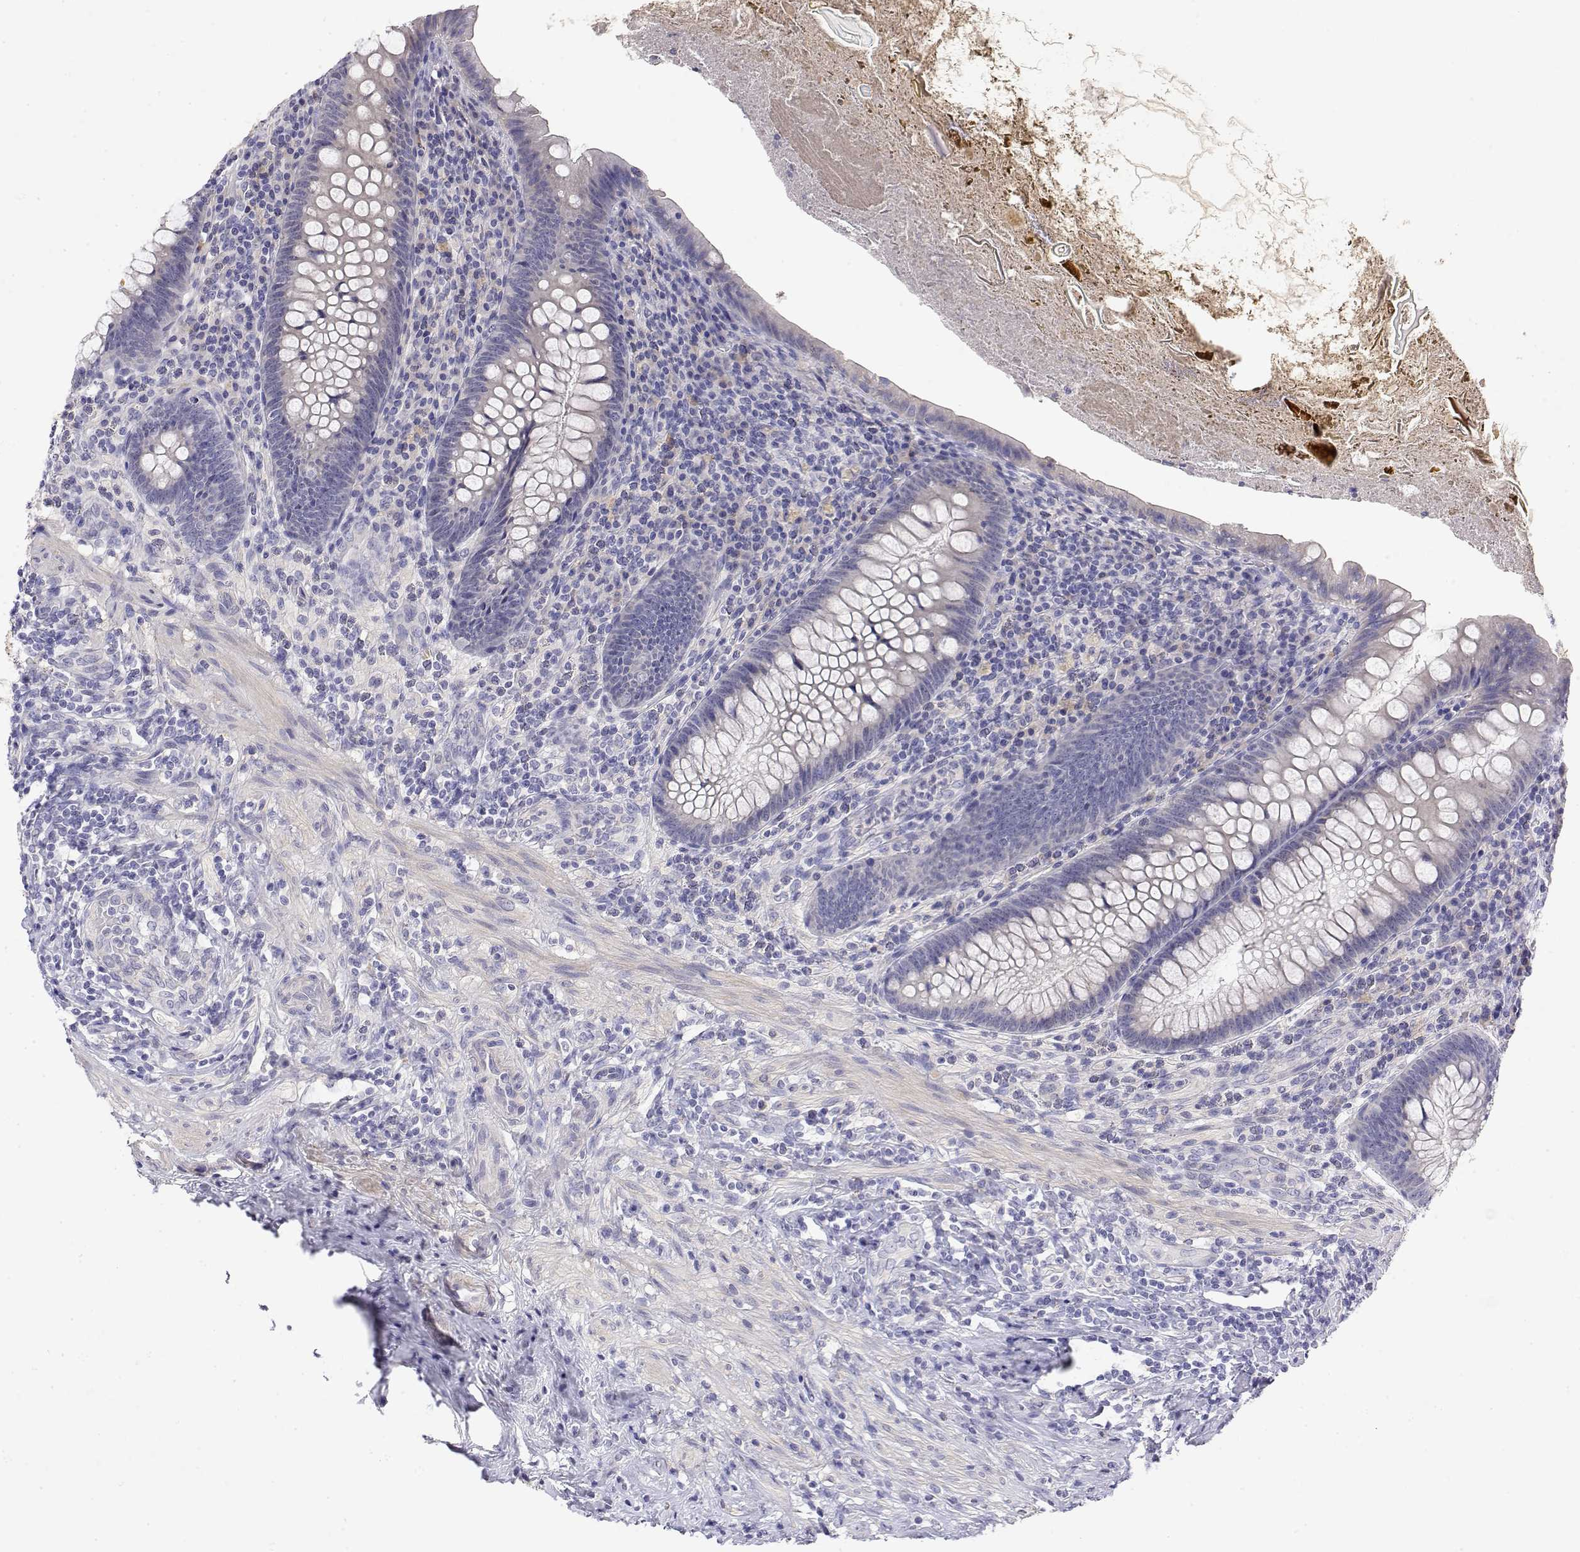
{"staining": {"intensity": "negative", "quantity": "none", "location": "none"}, "tissue": "appendix", "cell_type": "Glandular cells", "image_type": "normal", "snomed": [{"axis": "morphology", "description": "Normal tissue, NOS"}, {"axis": "topography", "description": "Appendix"}], "caption": "DAB (3,3'-diaminobenzidine) immunohistochemical staining of benign human appendix demonstrates no significant staining in glandular cells. (IHC, brightfield microscopy, high magnification).", "gene": "LY6D", "patient": {"sex": "male", "age": 47}}